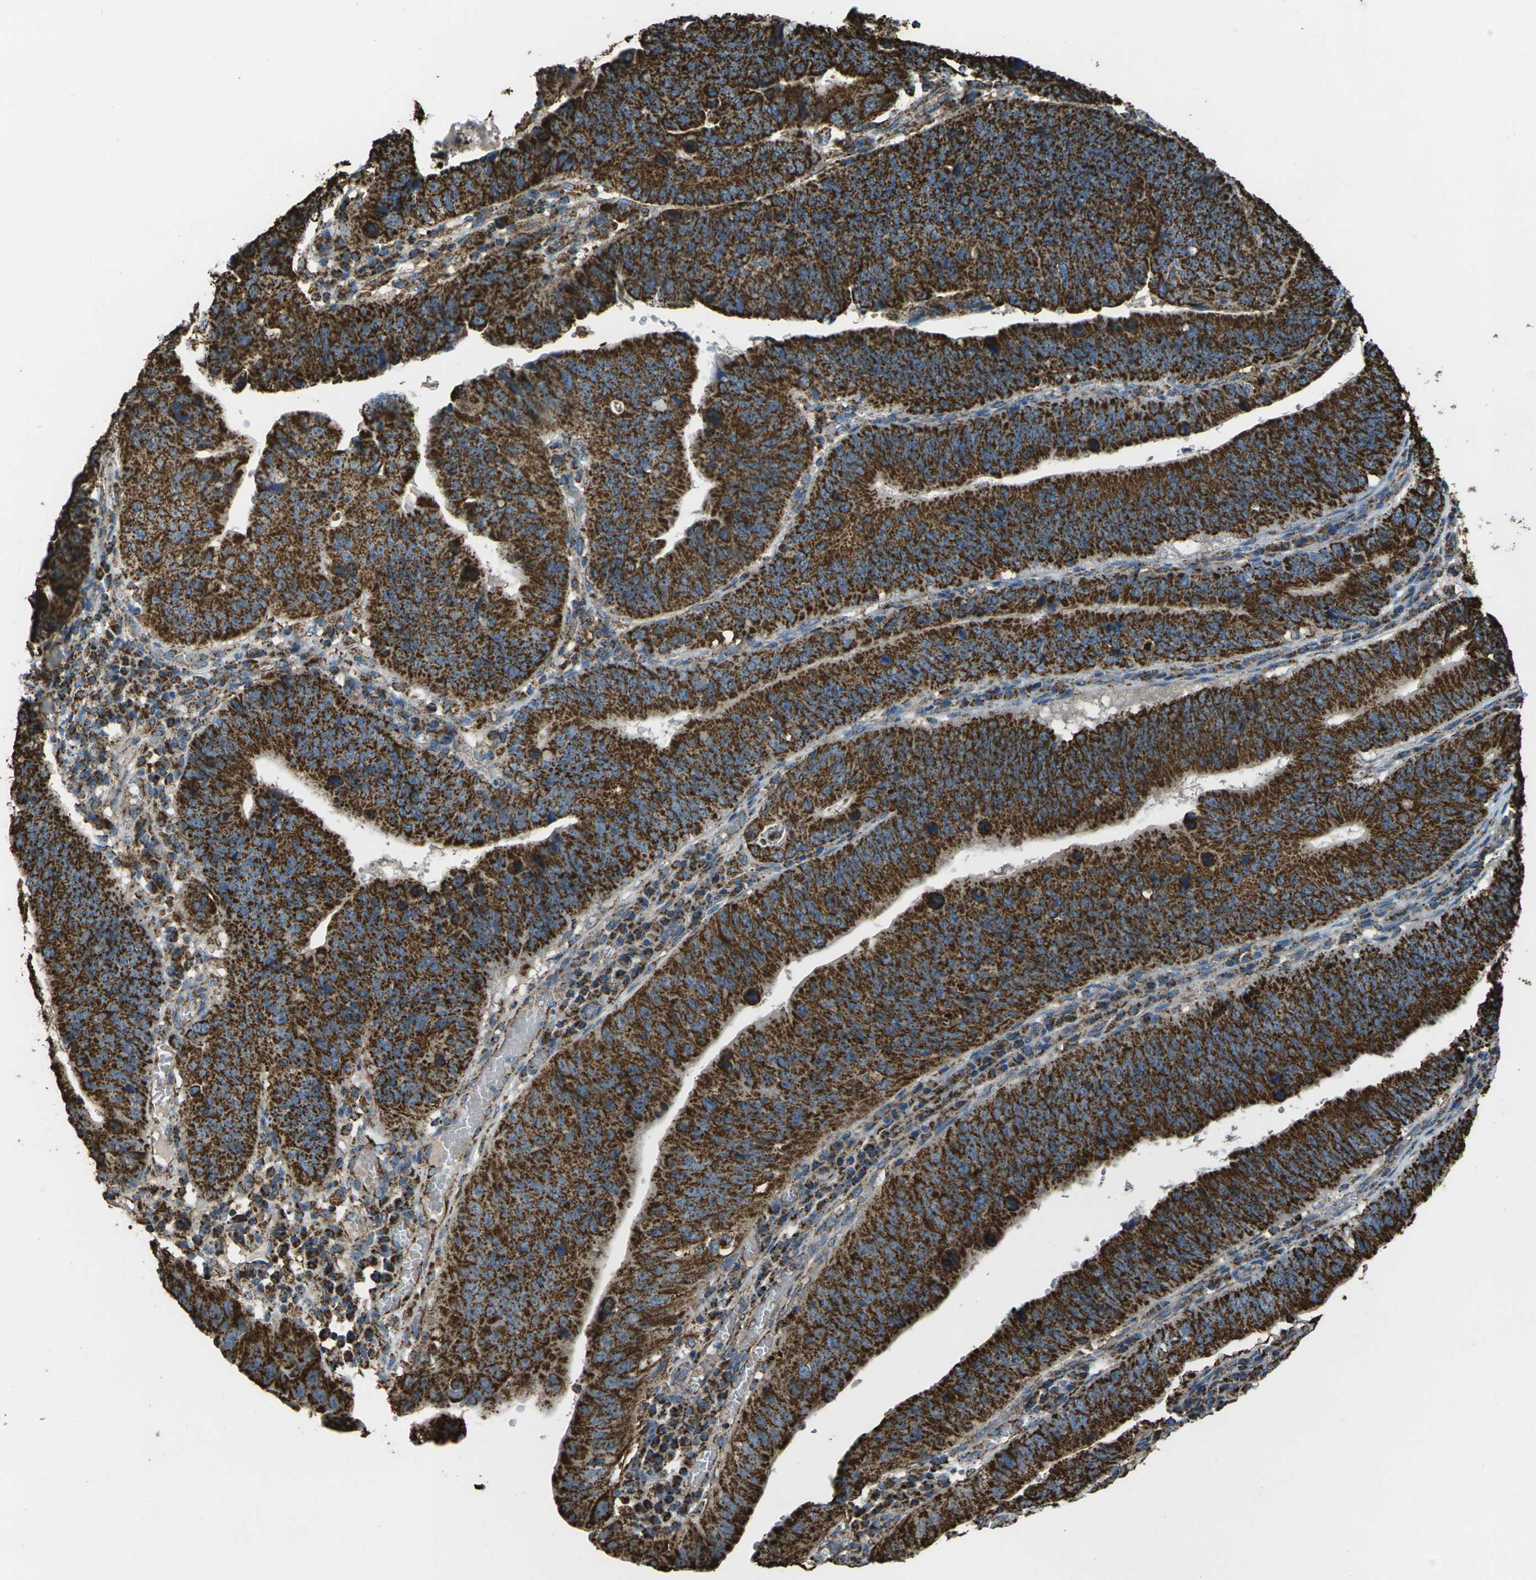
{"staining": {"intensity": "strong", "quantity": ">75%", "location": "cytoplasmic/membranous"}, "tissue": "stomach cancer", "cell_type": "Tumor cells", "image_type": "cancer", "snomed": [{"axis": "morphology", "description": "Adenocarcinoma, NOS"}, {"axis": "topography", "description": "Stomach"}], "caption": "Protein expression analysis of adenocarcinoma (stomach) exhibits strong cytoplasmic/membranous positivity in approximately >75% of tumor cells. The staining was performed using DAB (3,3'-diaminobenzidine), with brown indicating positive protein expression. Nuclei are stained blue with hematoxylin.", "gene": "KLHL5", "patient": {"sex": "male", "age": 59}}